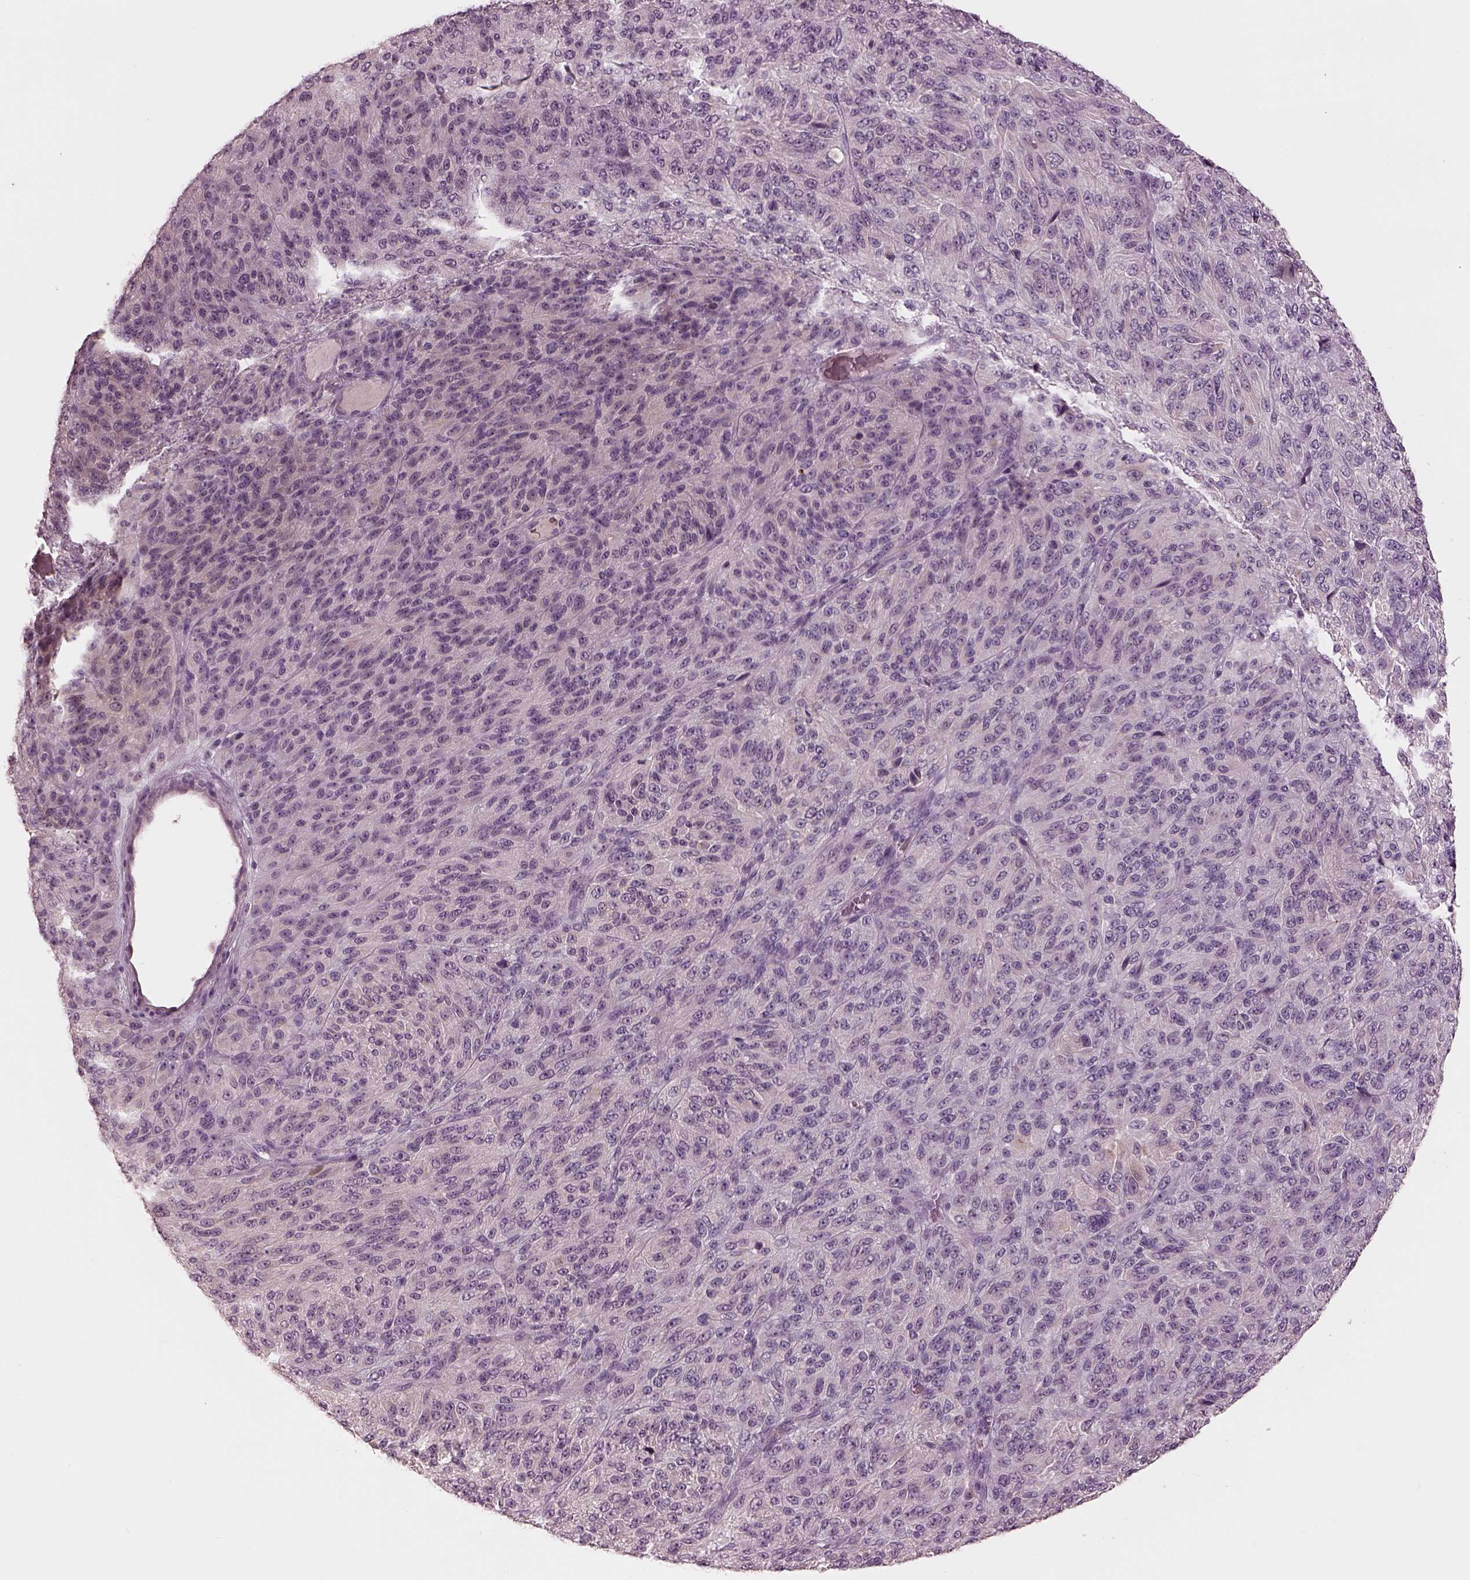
{"staining": {"intensity": "negative", "quantity": "none", "location": "none"}, "tissue": "melanoma", "cell_type": "Tumor cells", "image_type": "cancer", "snomed": [{"axis": "morphology", "description": "Malignant melanoma, Metastatic site"}, {"axis": "topography", "description": "Brain"}], "caption": "Malignant melanoma (metastatic site) was stained to show a protein in brown. There is no significant staining in tumor cells. Nuclei are stained in blue.", "gene": "MIA", "patient": {"sex": "female", "age": 56}}